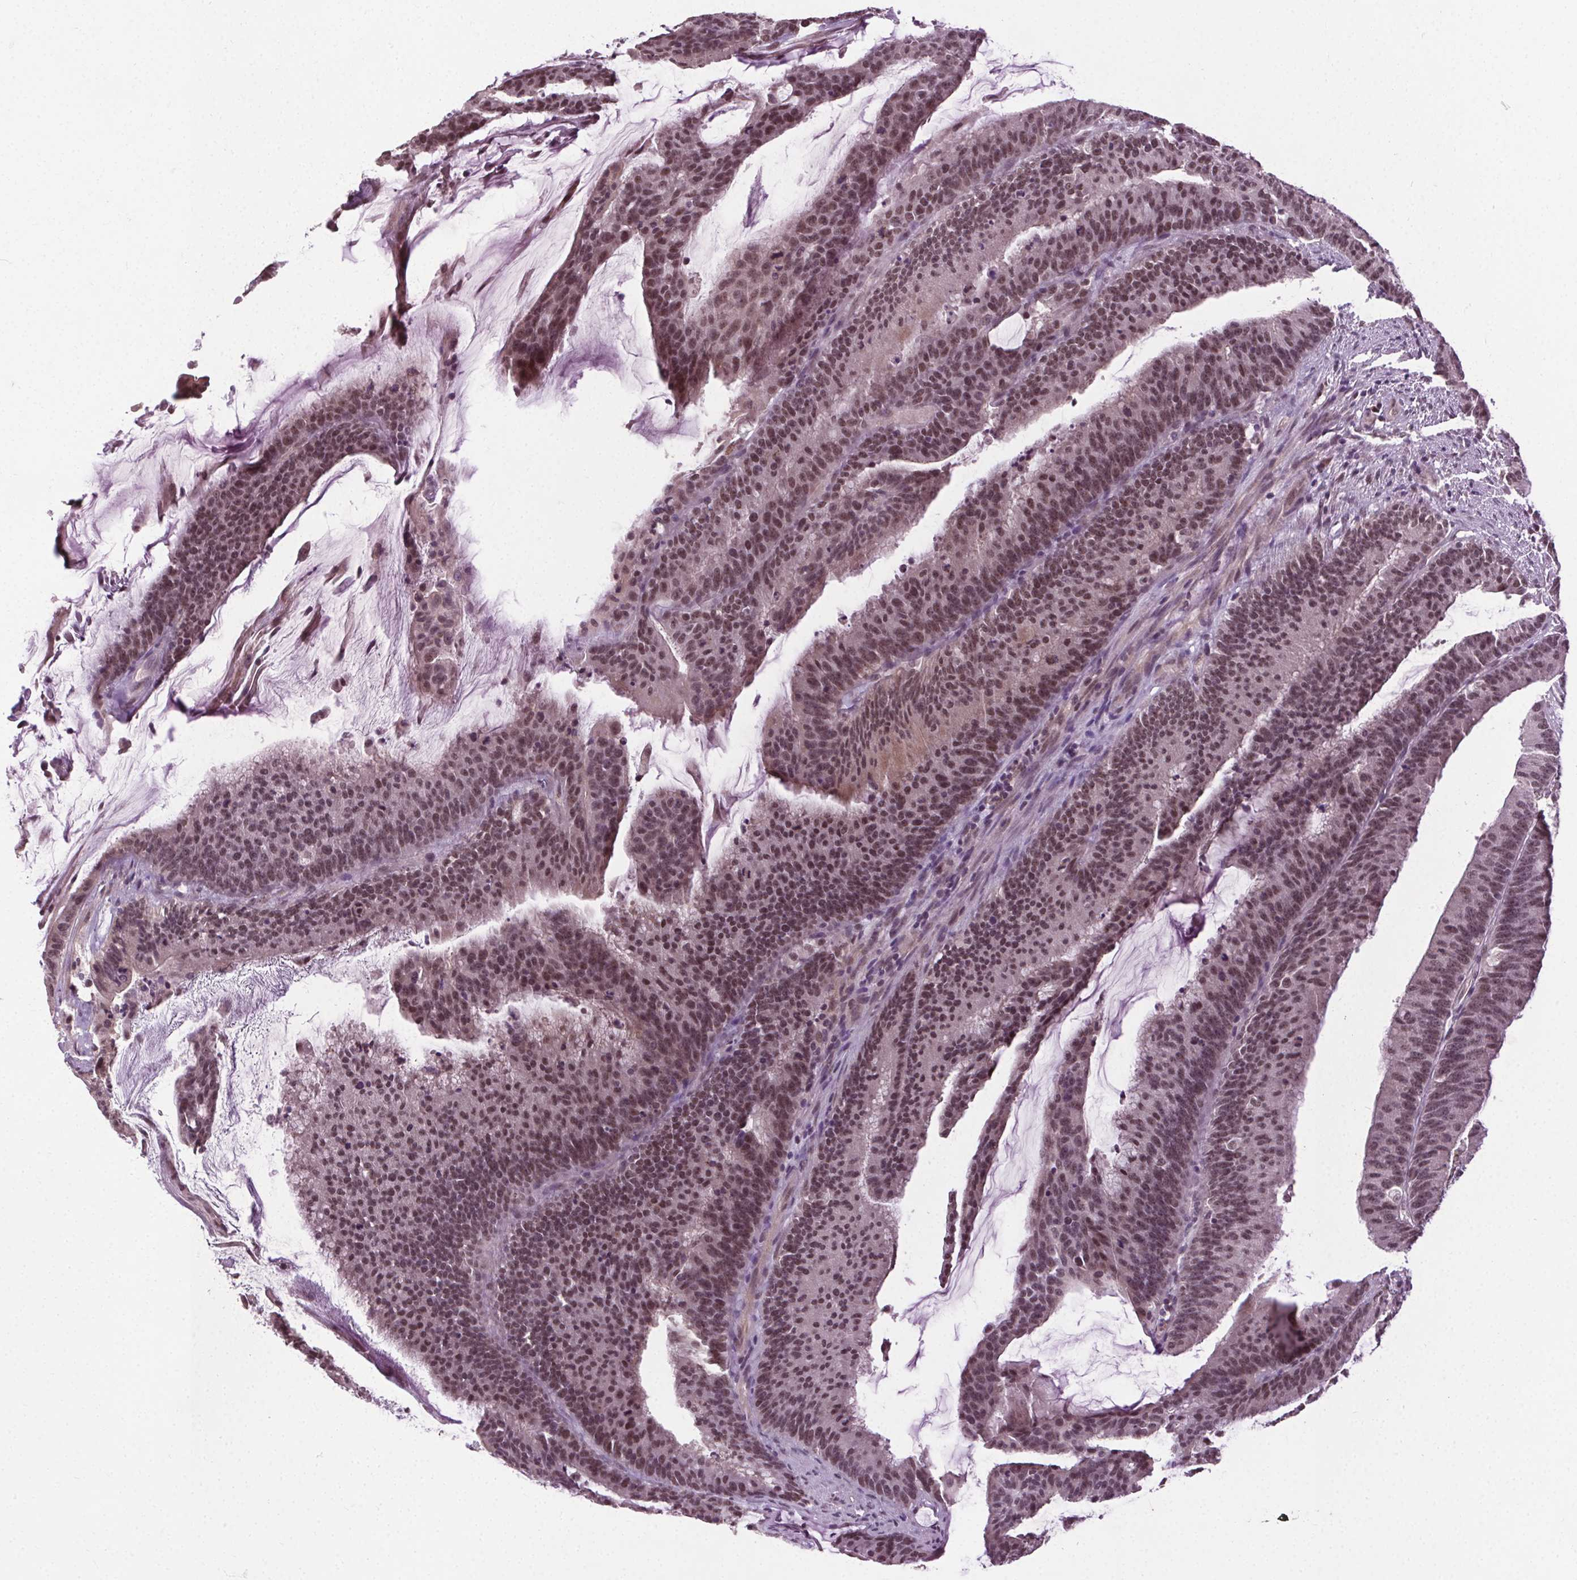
{"staining": {"intensity": "moderate", "quantity": ">75%", "location": "nuclear"}, "tissue": "colorectal cancer", "cell_type": "Tumor cells", "image_type": "cancer", "snomed": [{"axis": "morphology", "description": "Adenocarcinoma, NOS"}, {"axis": "topography", "description": "Colon"}], "caption": "This is a micrograph of IHC staining of adenocarcinoma (colorectal), which shows moderate positivity in the nuclear of tumor cells.", "gene": "MED6", "patient": {"sex": "female", "age": 78}}